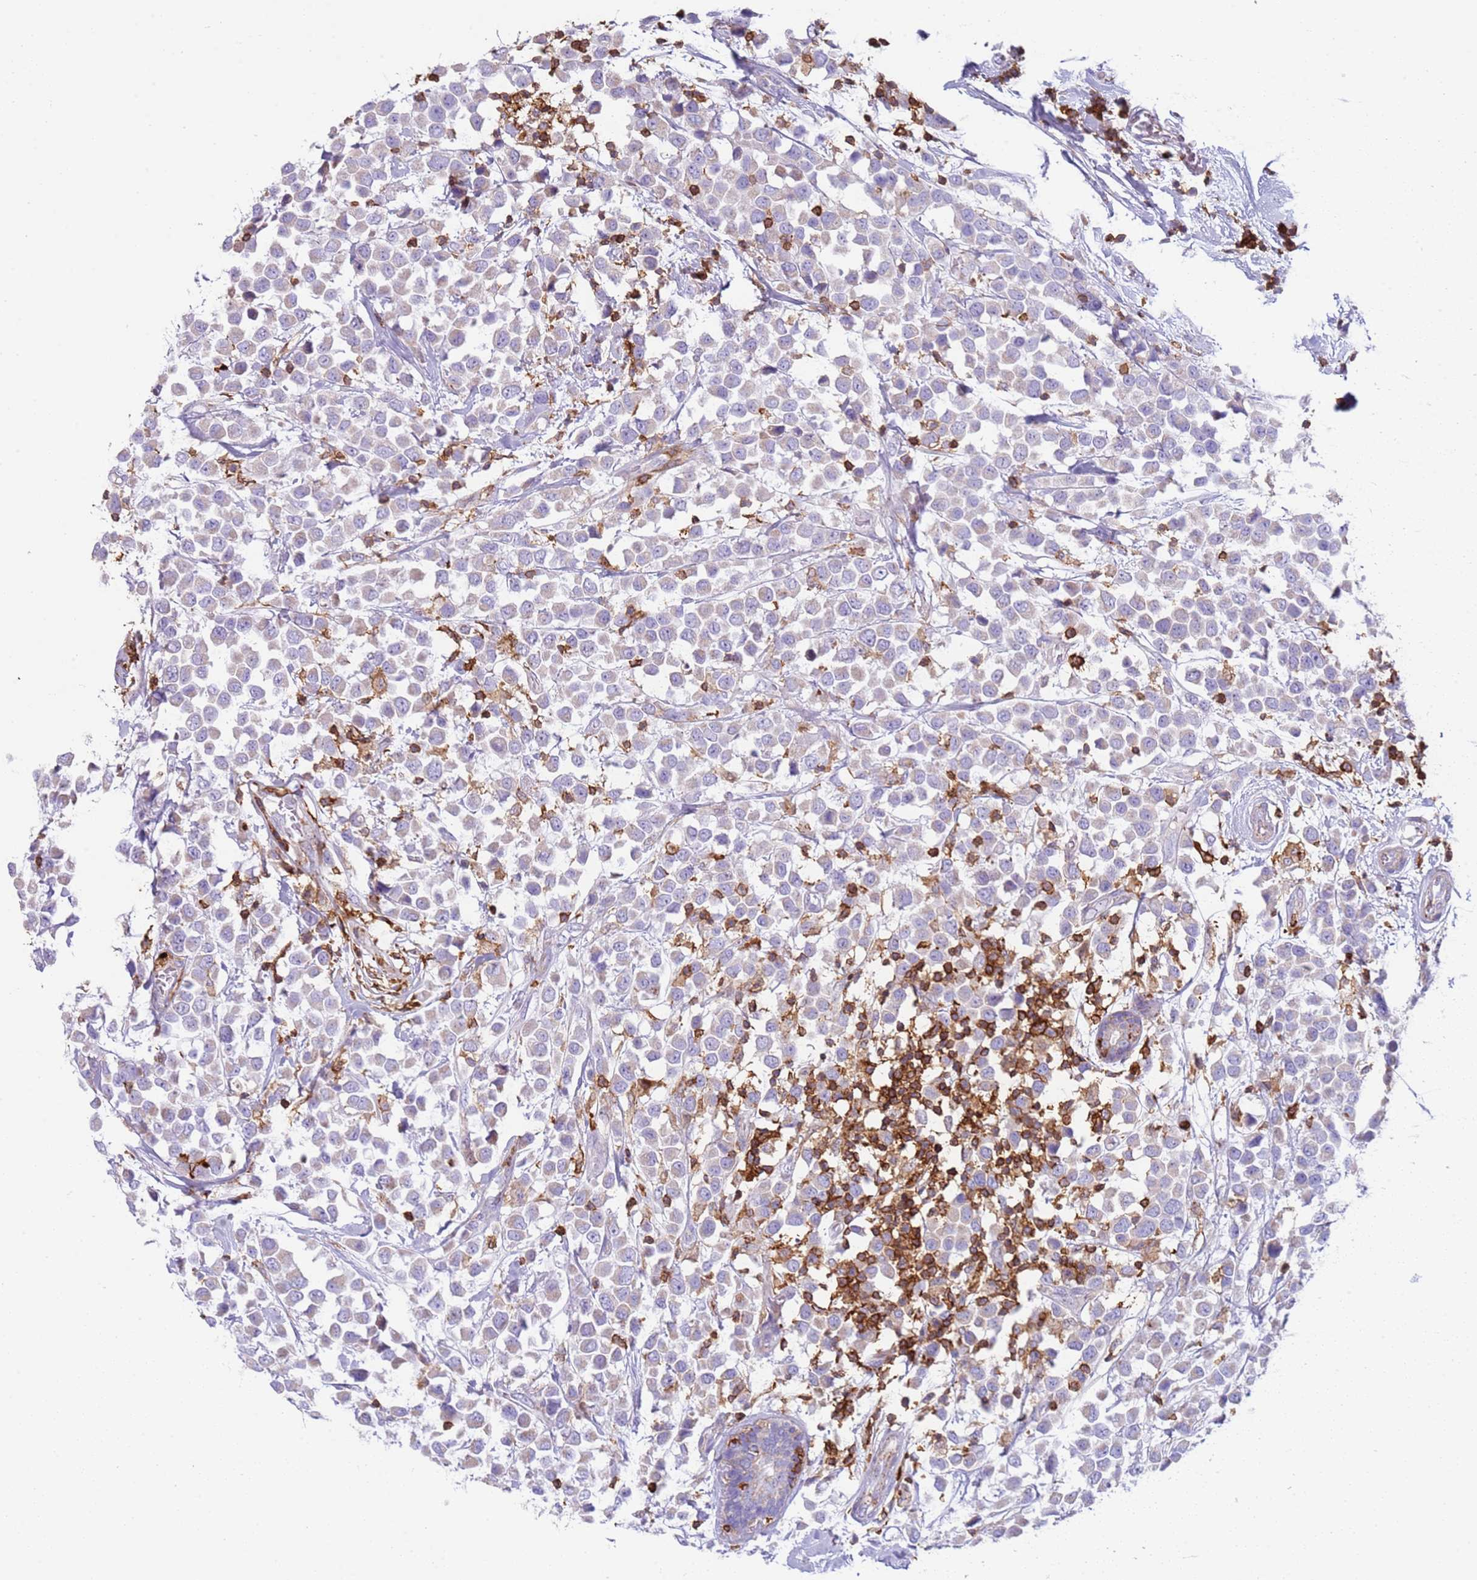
{"staining": {"intensity": "negative", "quantity": "none", "location": "none"}, "tissue": "breast cancer", "cell_type": "Tumor cells", "image_type": "cancer", "snomed": [{"axis": "morphology", "description": "Duct carcinoma"}, {"axis": "topography", "description": "Breast"}], "caption": "Histopathology image shows no protein expression in tumor cells of breast invasive ductal carcinoma tissue. The staining was performed using DAB (3,3'-diaminobenzidine) to visualize the protein expression in brown, while the nuclei were stained in blue with hematoxylin (Magnification: 20x).", "gene": "TTPAL", "patient": {"sex": "female", "age": 61}}